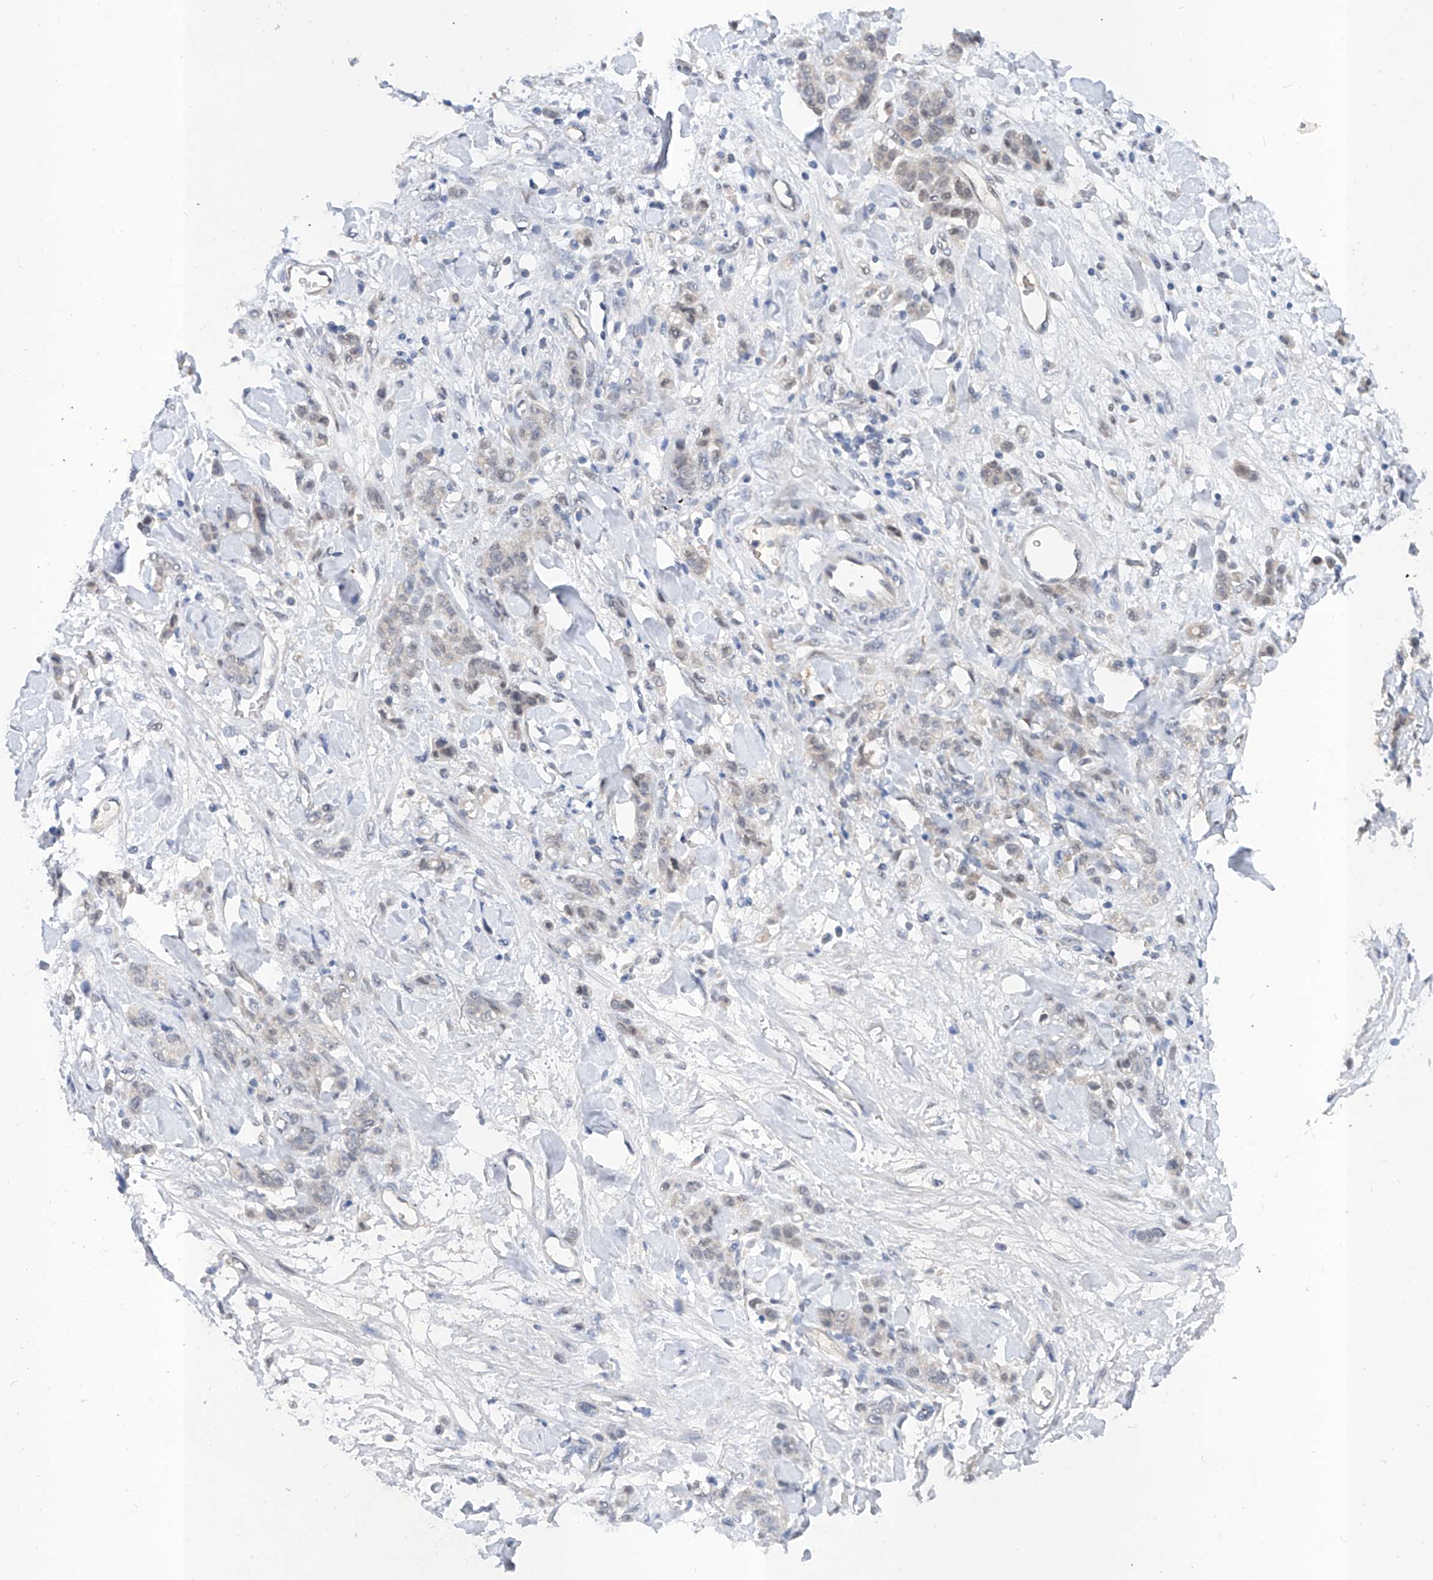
{"staining": {"intensity": "negative", "quantity": "none", "location": "none"}, "tissue": "stomach cancer", "cell_type": "Tumor cells", "image_type": "cancer", "snomed": [{"axis": "morphology", "description": "Normal tissue, NOS"}, {"axis": "morphology", "description": "Adenocarcinoma, NOS"}, {"axis": "topography", "description": "Stomach"}], "caption": "Tumor cells show no significant protein staining in stomach cancer. (DAB IHC visualized using brightfield microscopy, high magnification).", "gene": "CARMIL3", "patient": {"sex": "male", "age": 82}}